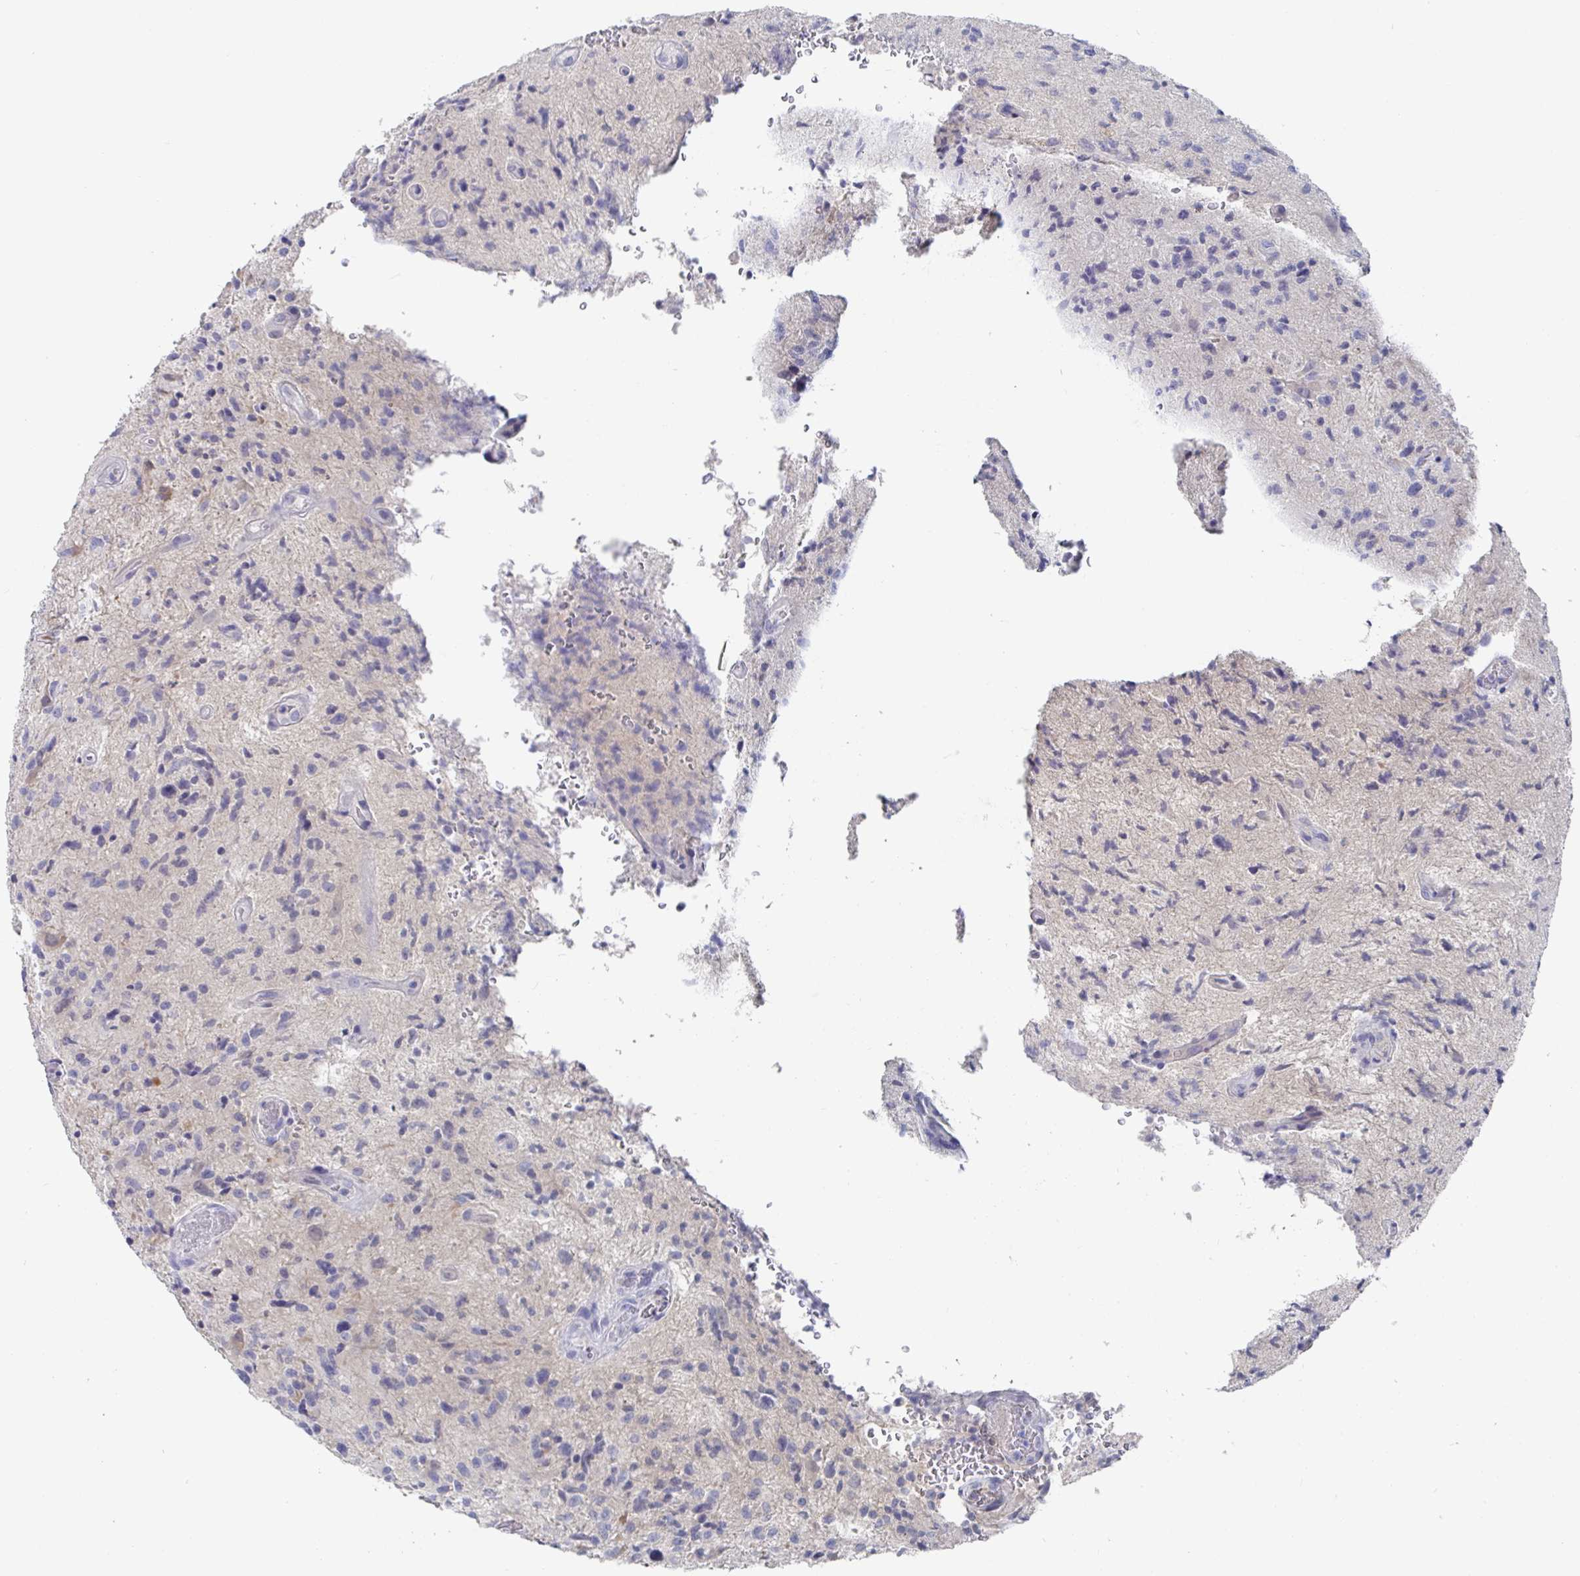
{"staining": {"intensity": "negative", "quantity": "none", "location": "none"}, "tissue": "glioma", "cell_type": "Tumor cells", "image_type": "cancer", "snomed": [{"axis": "morphology", "description": "Glioma, malignant, High grade"}, {"axis": "topography", "description": "Brain"}], "caption": "The photomicrograph exhibits no staining of tumor cells in malignant glioma (high-grade). (Stains: DAB (3,3'-diaminobenzidine) immunohistochemistry with hematoxylin counter stain, Microscopy: brightfield microscopy at high magnification).", "gene": "GPR148", "patient": {"sex": "male", "age": 67}}